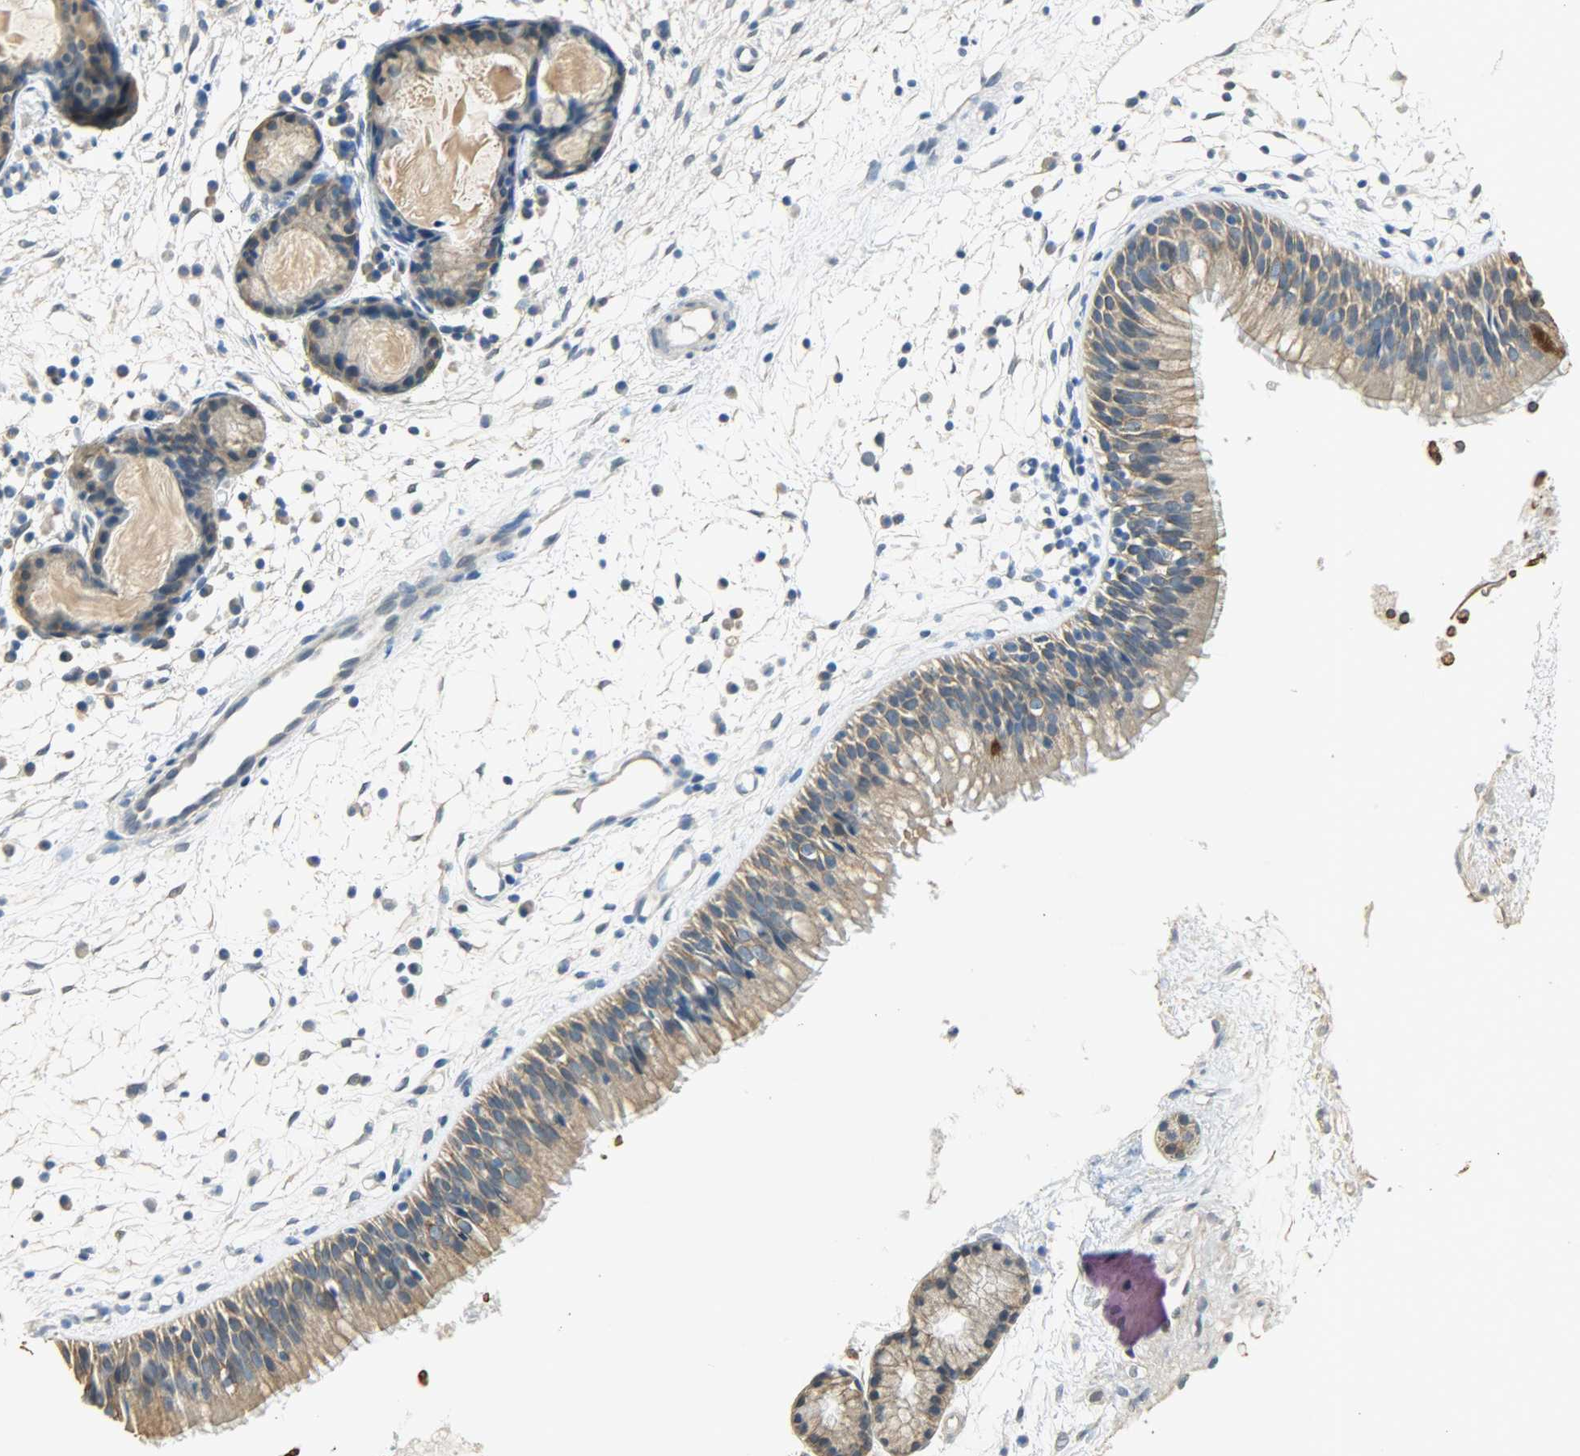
{"staining": {"intensity": "moderate", "quantity": ">75%", "location": "cytoplasmic/membranous"}, "tissue": "nasopharynx", "cell_type": "Respiratory epithelial cells", "image_type": "normal", "snomed": [{"axis": "morphology", "description": "Normal tissue, NOS"}, {"axis": "topography", "description": "Nasopharynx"}], "caption": "Protein analysis of benign nasopharynx shows moderate cytoplasmic/membranous staining in about >75% of respiratory epithelial cells. The staining is performed using DAB (3,3'-diaminobenzidine) brown chromogen to label protein expression. The nuclei are counter-stained blue using hematoxylin.", "gene": "USP13", "patient": {"sex": "male", "age": 21}}